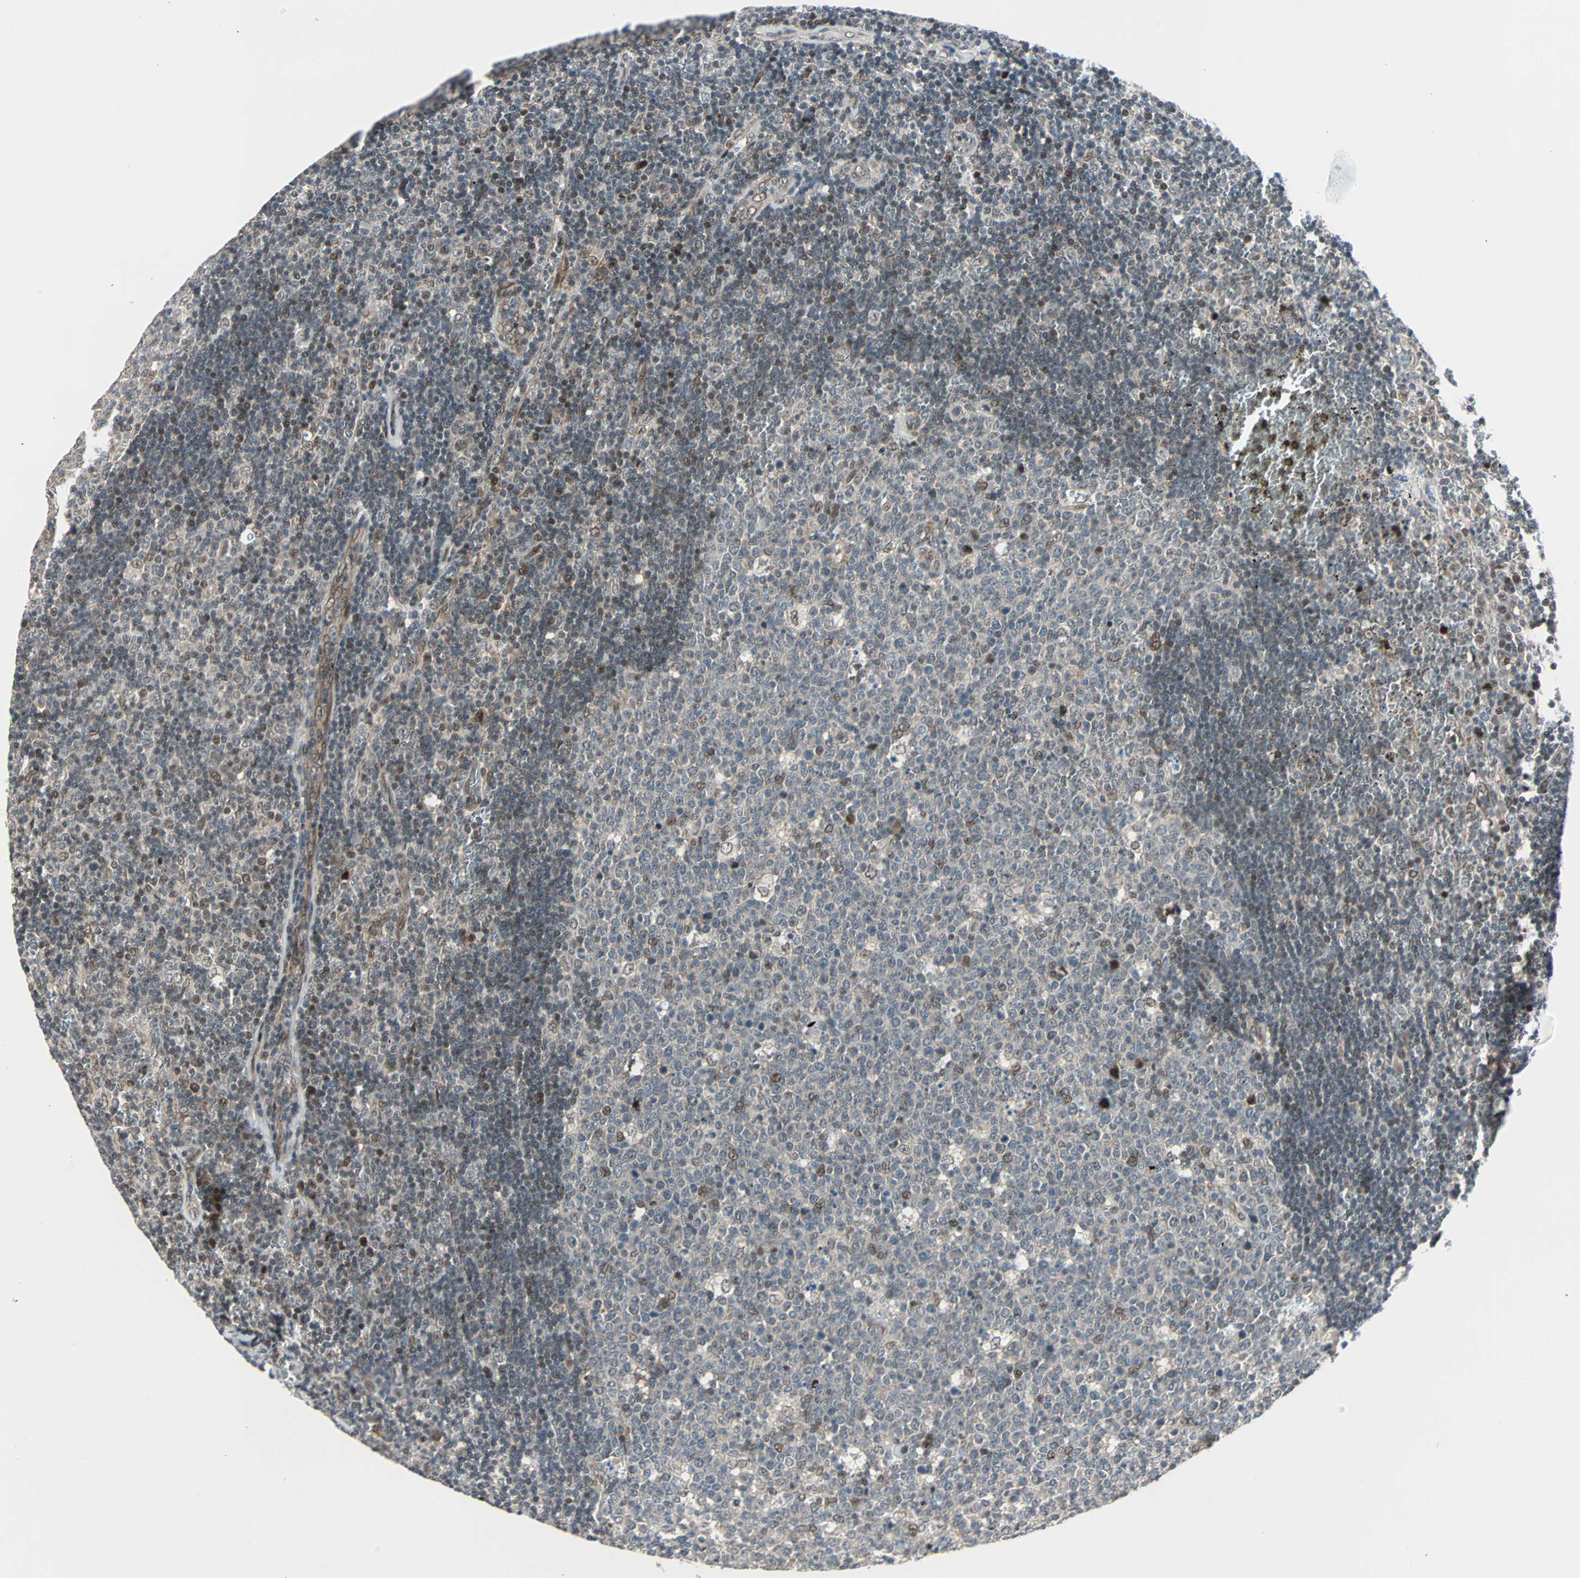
{"staining": {"intensity": "moderate", "quantity": "<25%", "location": "nuclear"}, "tissue": "lymph node", "cell_type": "Germinal center cells", "image_type": "normal", "snomed": [{"axis": "morphology", "description": "Normal tissue, NOS"}, {"axis": "topography", "description": "Lymph node"}, {"axis": "topography", "description": "Salivary gland"}], "caption": "Human lymph node stained for a protein (brown) exhibits moderate nuclear positive expression in approximately <25% of germinal center cells.", "gene": "CBX4", "patient": {"sex": "male", "age": 8}}